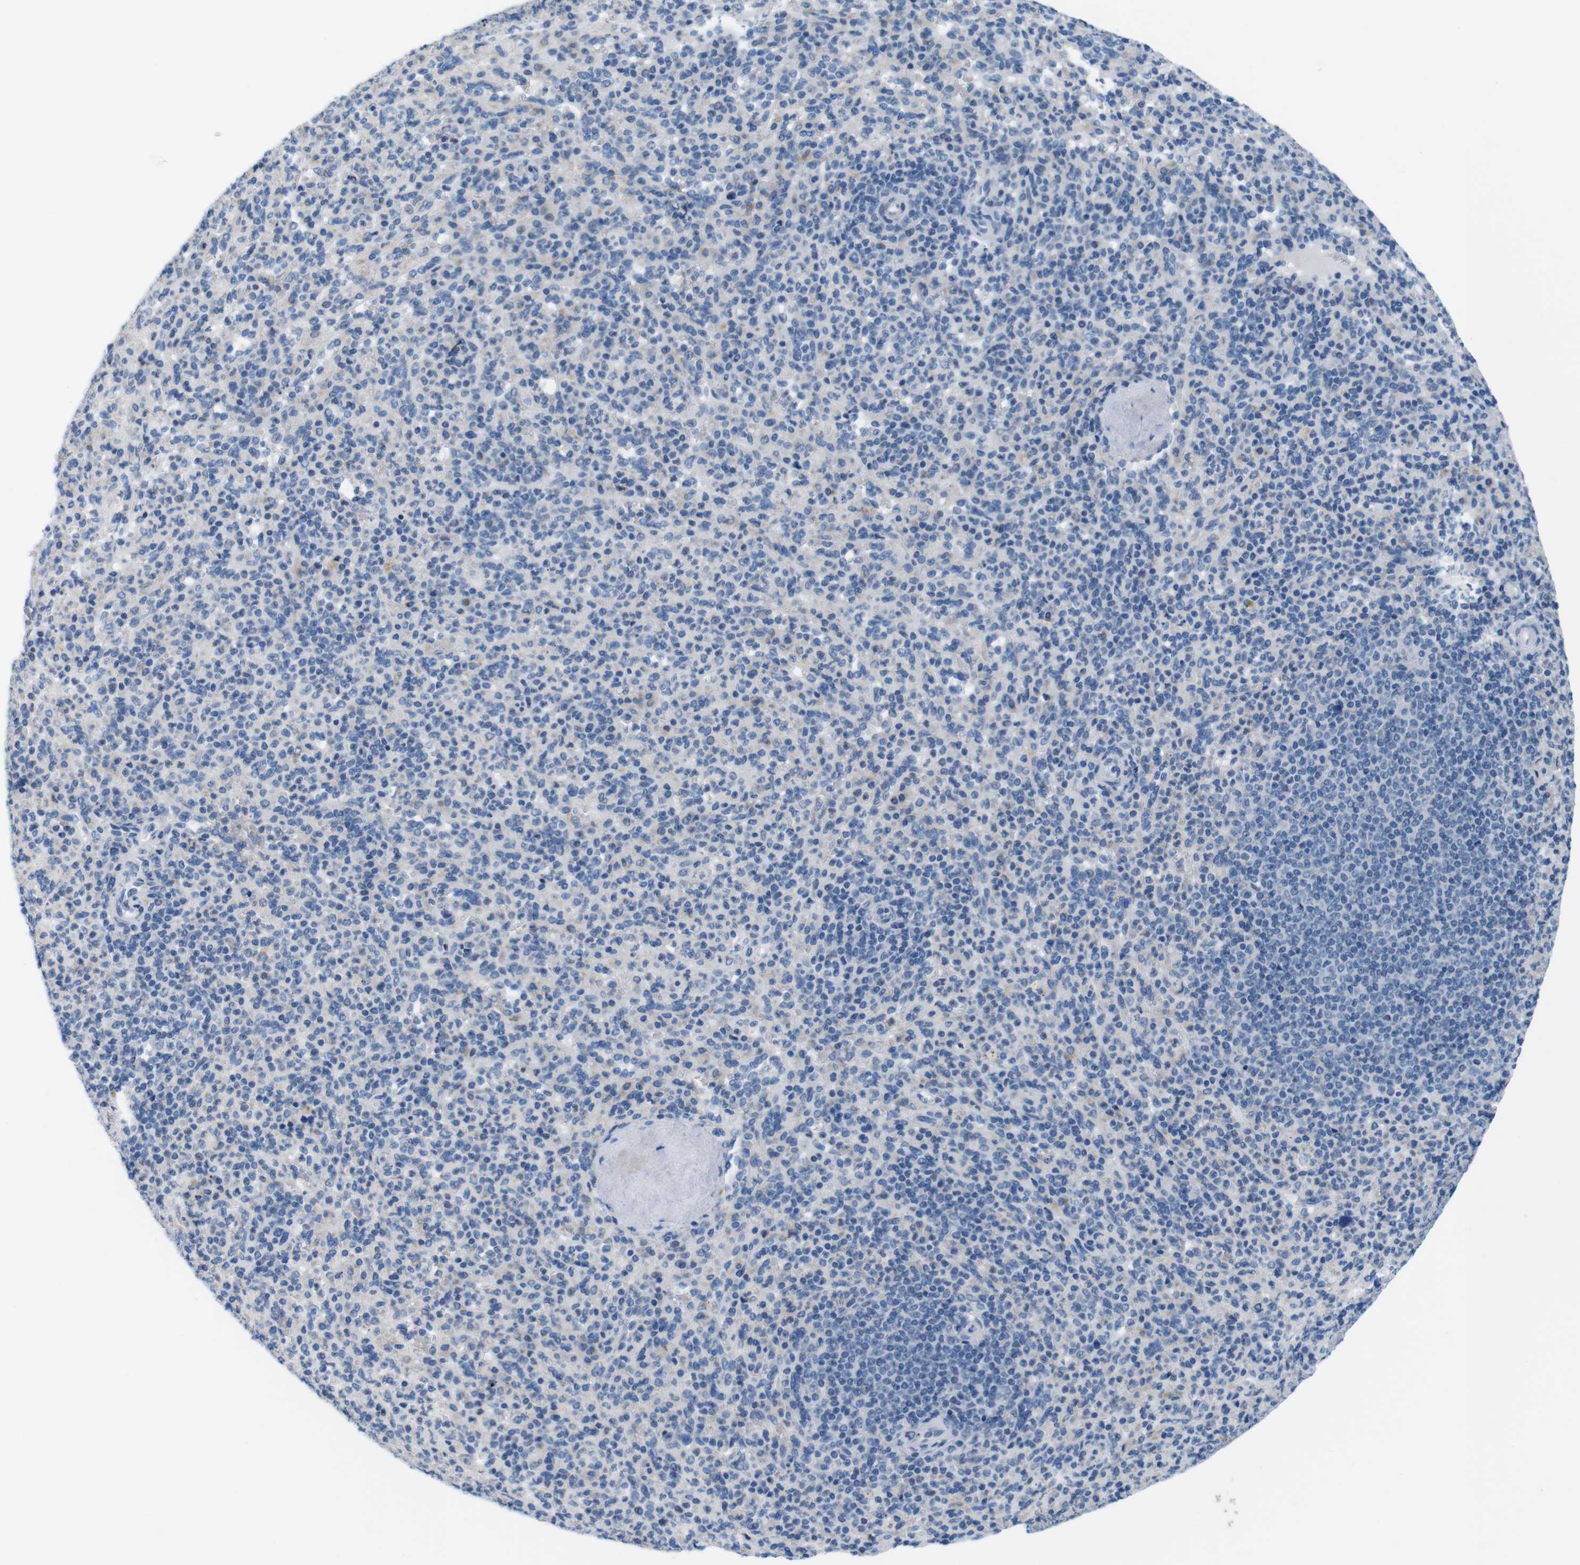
{"staining": {"intensity": "negative", "quantity": "none", "location": "none"}, "tissue": "spleen", "cell_type": "Cells in red pulp", "image_type": "normal", "snomed": [{"axis": "morphology", "description": "Normal tissue, NOS"}, {"axis": "topography", "description": "Spleen"}], "caption": "Immunohistochemistry (IHC) photomicrograph of unremarkable spleen stained for a protein (brown), which reveals no positivity in cells in red pulp. Nuclei are stained in blue.", "gene": "GOLGA2", "patient": {"sex": "male", "age": 36}}